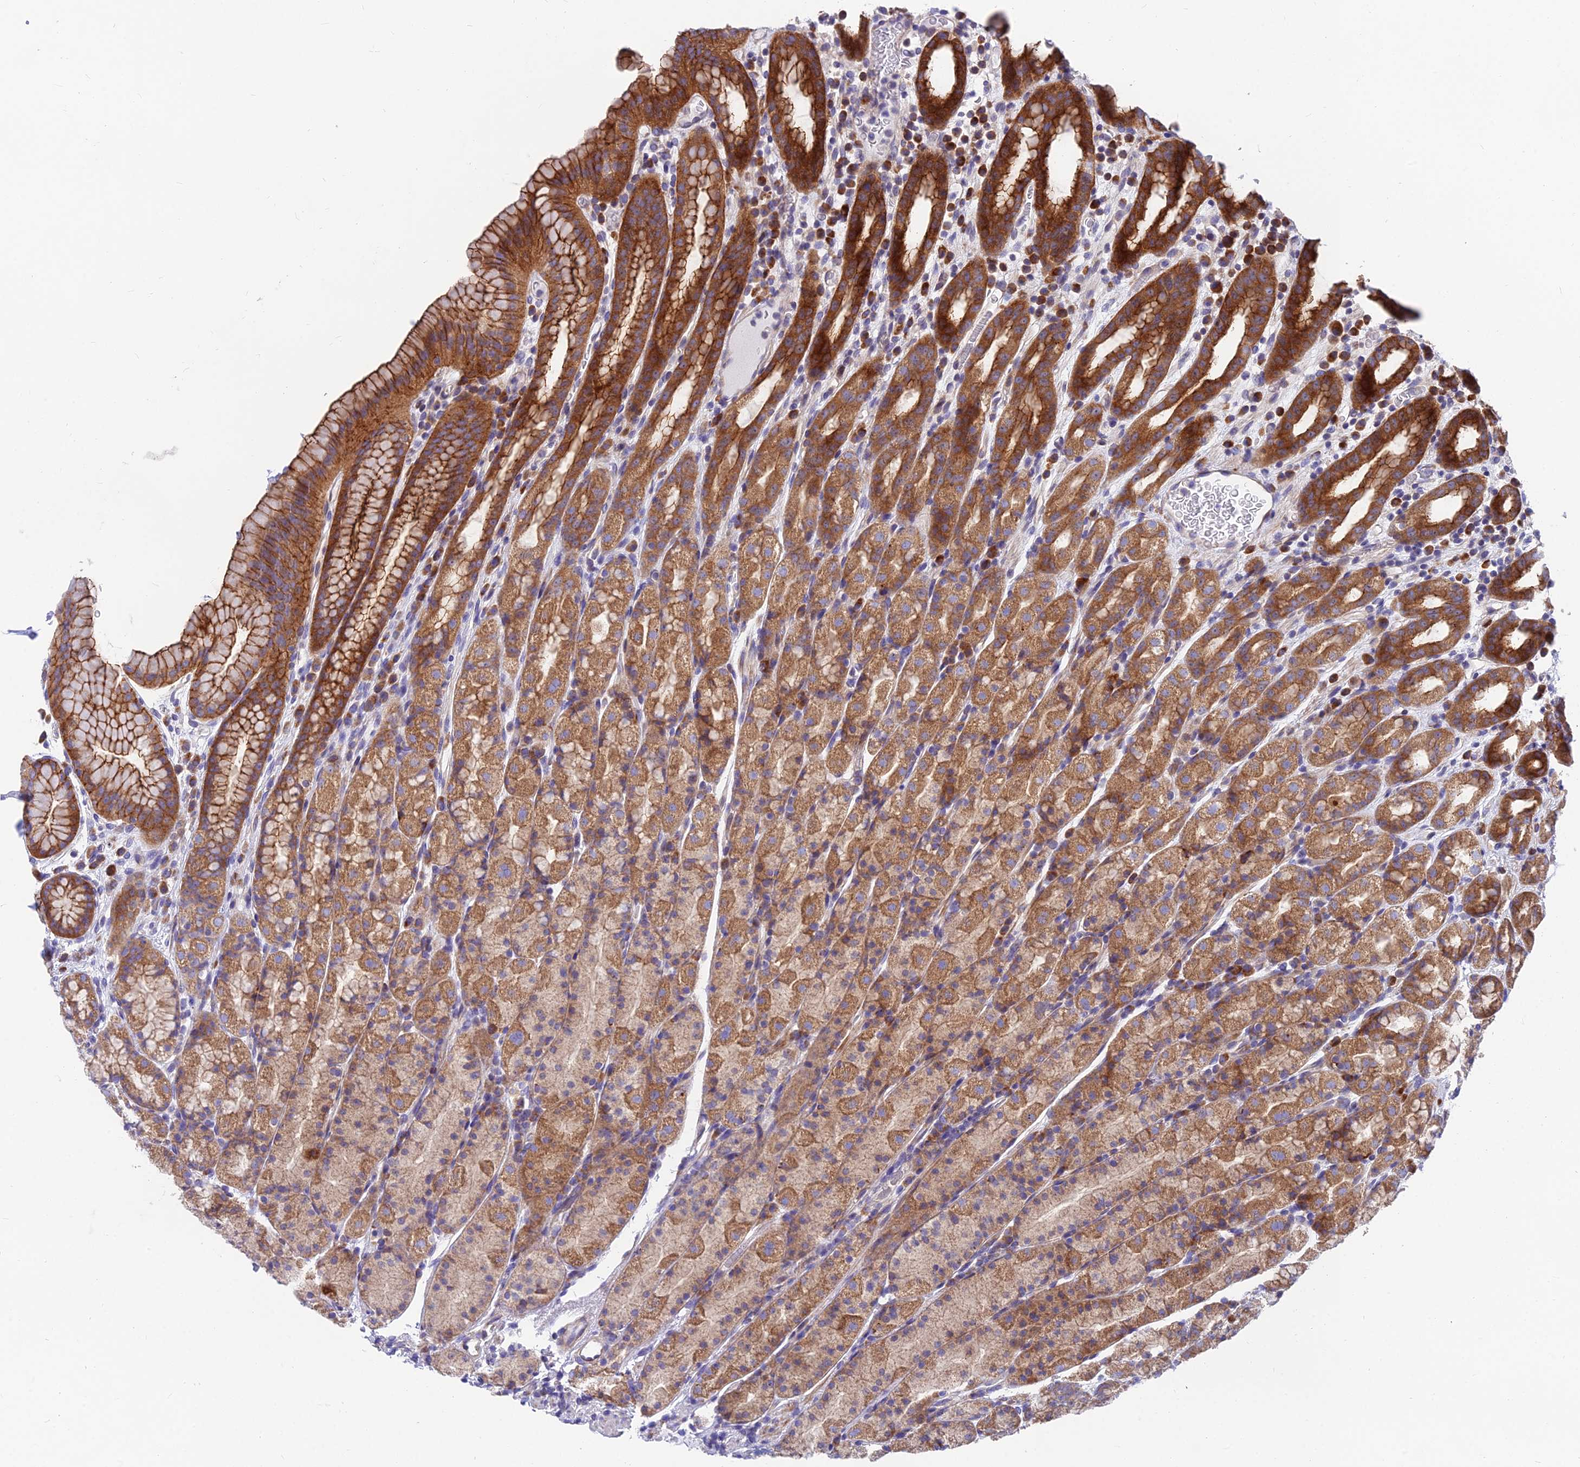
{"staining": {"intensity": "moderate", "quantity": ">75%", "location": "cytoplasmic/membranous"}, "tissue": "stomach", "cell_type": "Glandular cells", "image_type": "normal", "snomed": [{"axis": "morphology", "description": "Normal tissue, NOS"}, {"axis": "topography", "description": "Stomach, upper"}, {"axis": "topography", "description": "Stomach, lower"}, {"axis": "topography", "description": "Small intestine"}], "caption": "Moderate cytoplasmic/membranous positivity for a protein is present in about >75% of glandular cells of normal stomach using immunohistochemistry (IHC).", "gene": "MVB12A", "patient": {"sex": "male", "age": 68}}